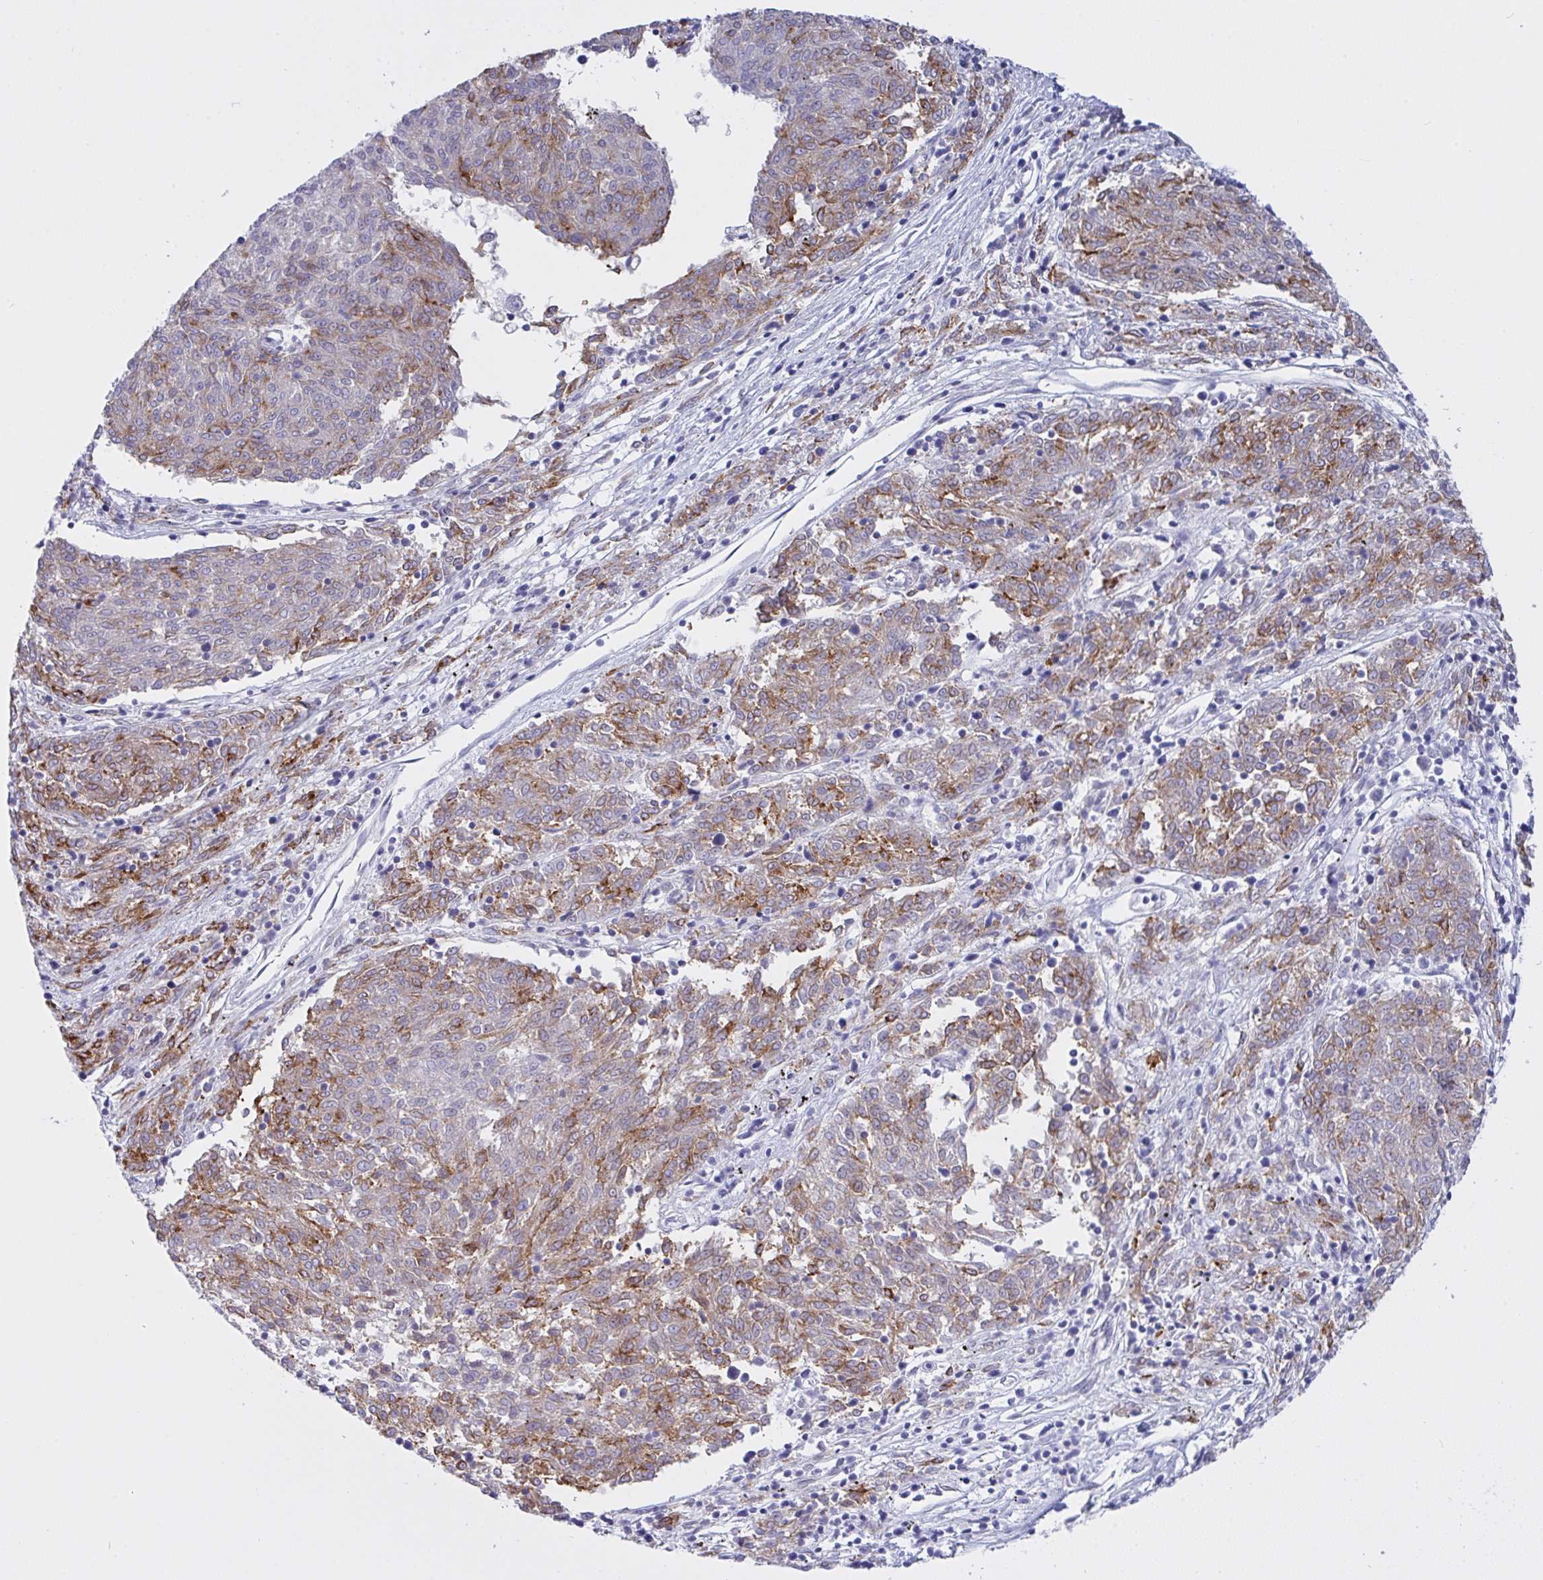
{"staining": {"intensity": "moderate", "quantity": "25%-75%", "location": "cytoplasmic/membranous"}, "tissue": "melanoma", "cell_type": "Tumor cells", "image_type": "cancer", "snomed": [{"axis": "morphology", "description": "Malignant melanoma, NOS"}, {"axis": "topography", "description": "Skin"}], "caption": "Immunohistochemical staining of melanoma shows medium levels of moderate cytoplasmic/membranous staining in about 25%-75% of tumor cells.", "gene": "FBXL22", "patient": {"sex": "female", "age": 72}}